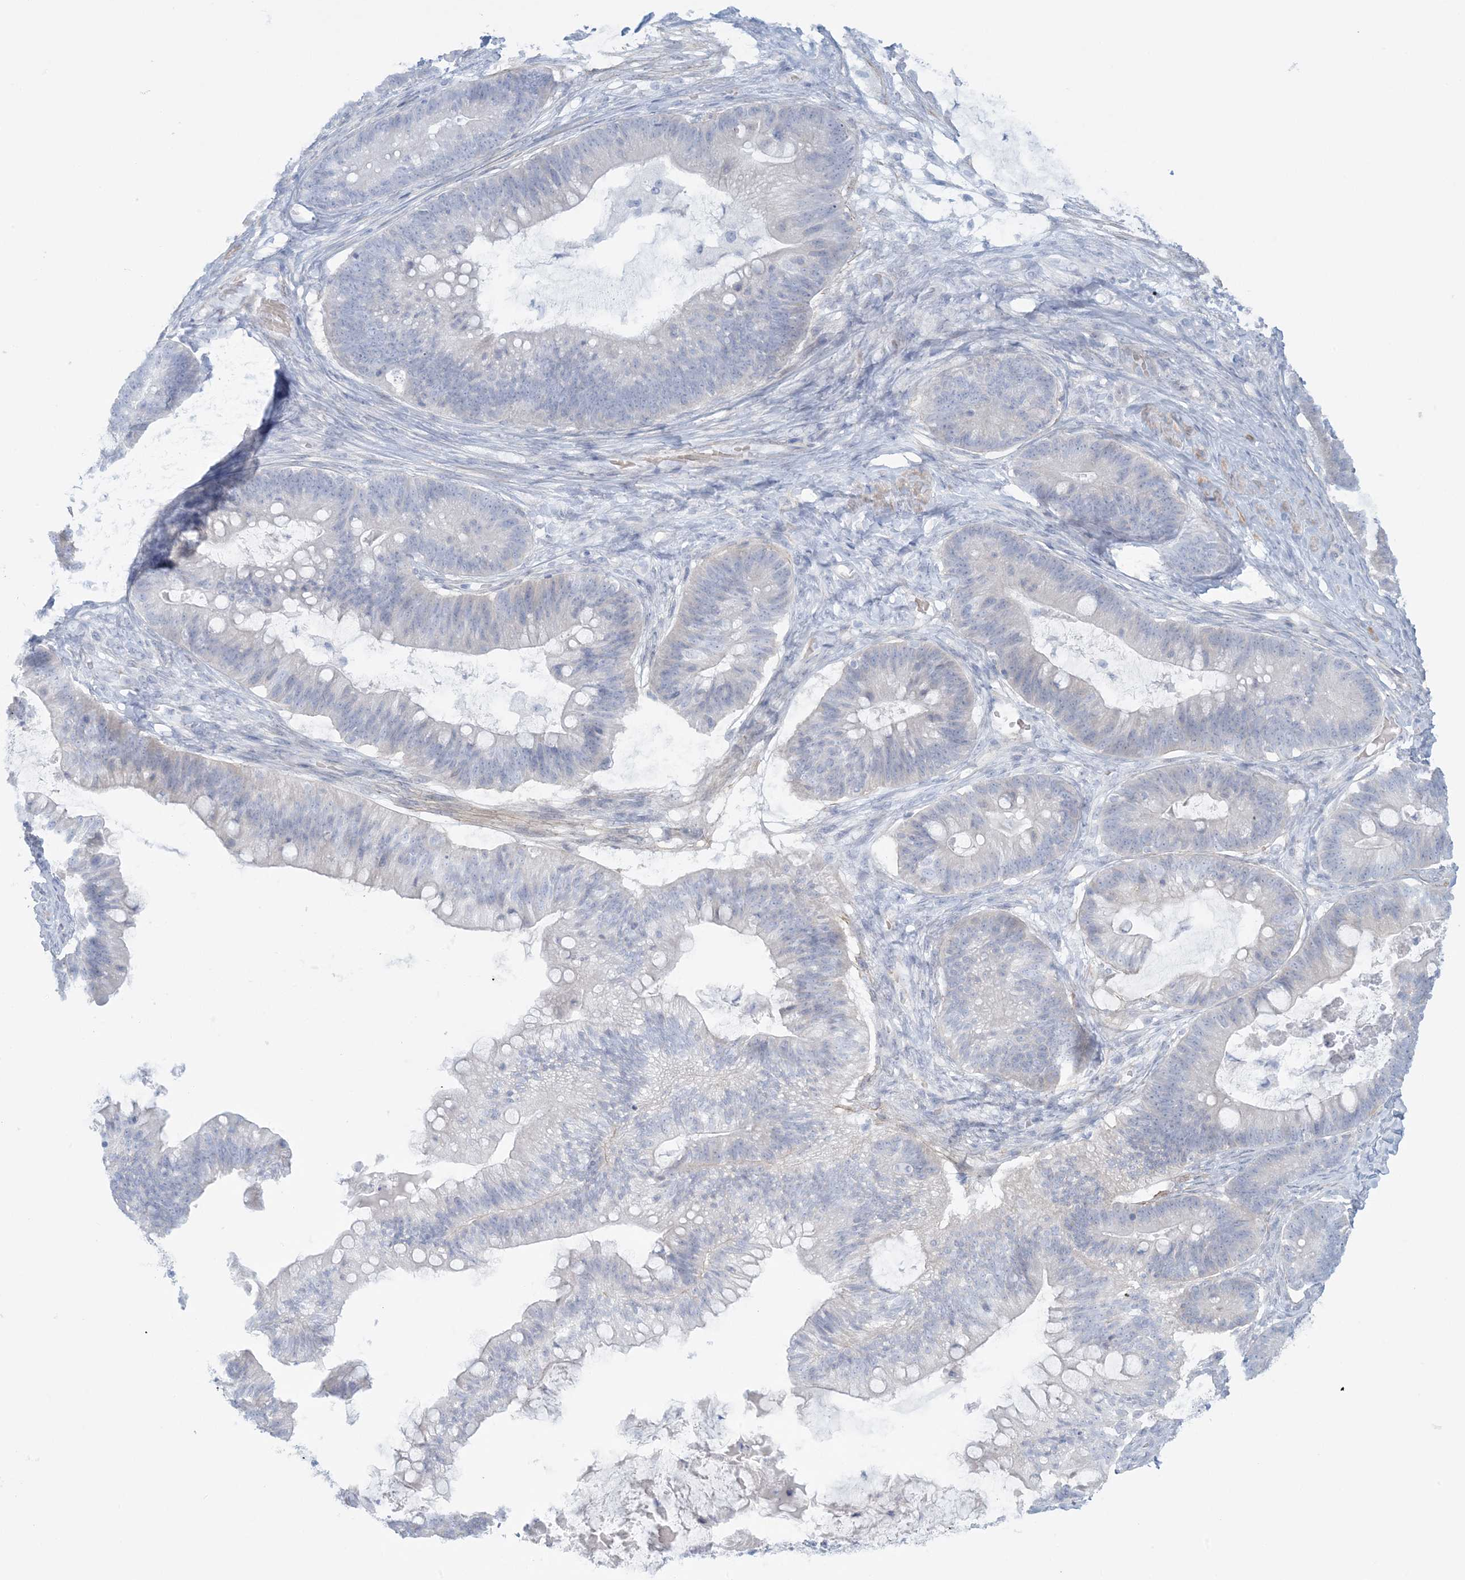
{"staining": {"intensity": "negative", "quantity": "none", "location": "none"}, "tissue": "ovarian cancer", "cell_type": "Tumor cells", "image_type": "cancer", "snomed": [{"axis": "morphology", "description": "Cystadenocarcinoma, mucinous, NOS"}, {"axis": "topography", "description": "Ovary"}], "caption": "Photomicrograph shows no significant protein staining in tumor cells of ovarian cancer (mucinous cystadenocarcinoma). (Stains: DAB (3,3'-diaminobenzidine) IHC with hematoxylin counter stain, Microscopy: brightfield microscopy at high magnification).", "gene": "AGXT", "patient": {"sex": "female", "age": 61}}